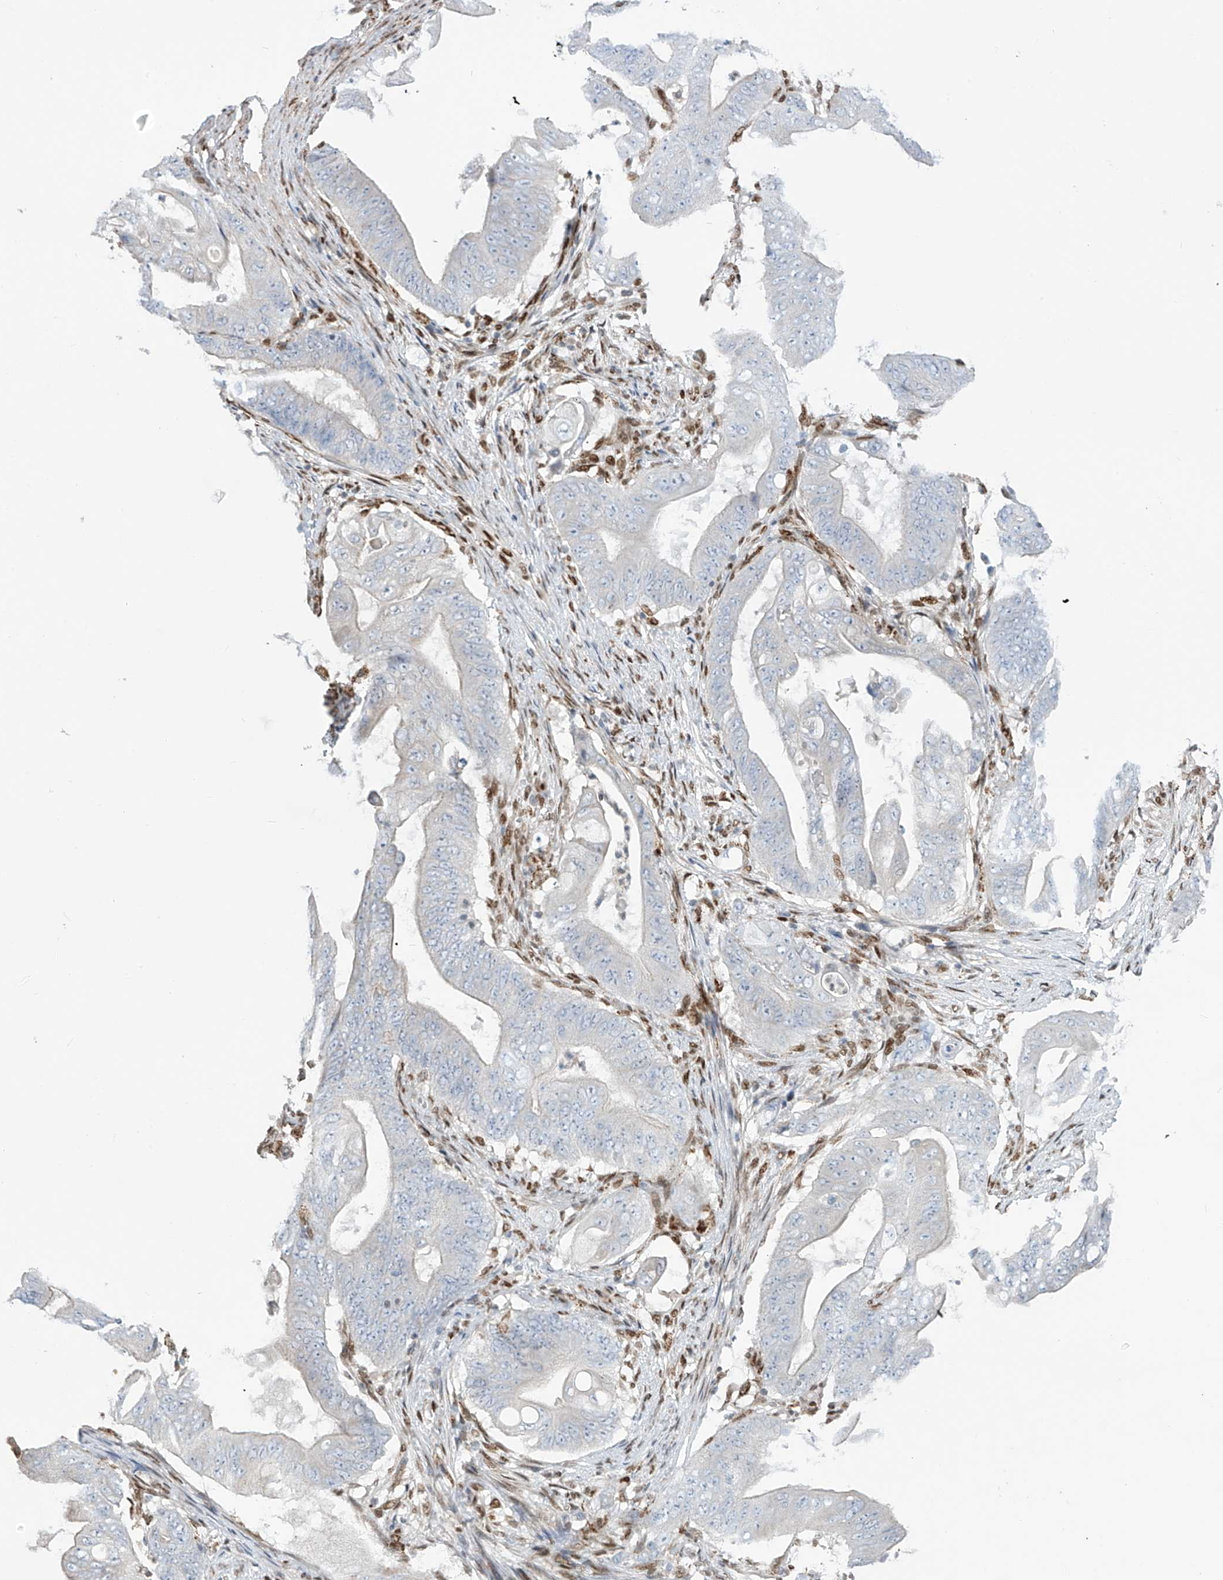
{"staining": {"intensity": "negative", "quantity": "none", "location": "none"}, "tissue": "stomach cancer", "cell_type": "Tumor cells", "image_type": "cancer", "snomed": [{"axis": "morphology", "description": "Adenocarcinoma, NOS"}, {"axis": "topography", "description": "Stomach"}], "caption": "Immunohistochemistry image of adenocarcinoma (stomach) stained for a protein (brown), which shows no staining in tumor cells.", "gene": "PM20D2", "patient": {"sex": "female", "age": 73}}